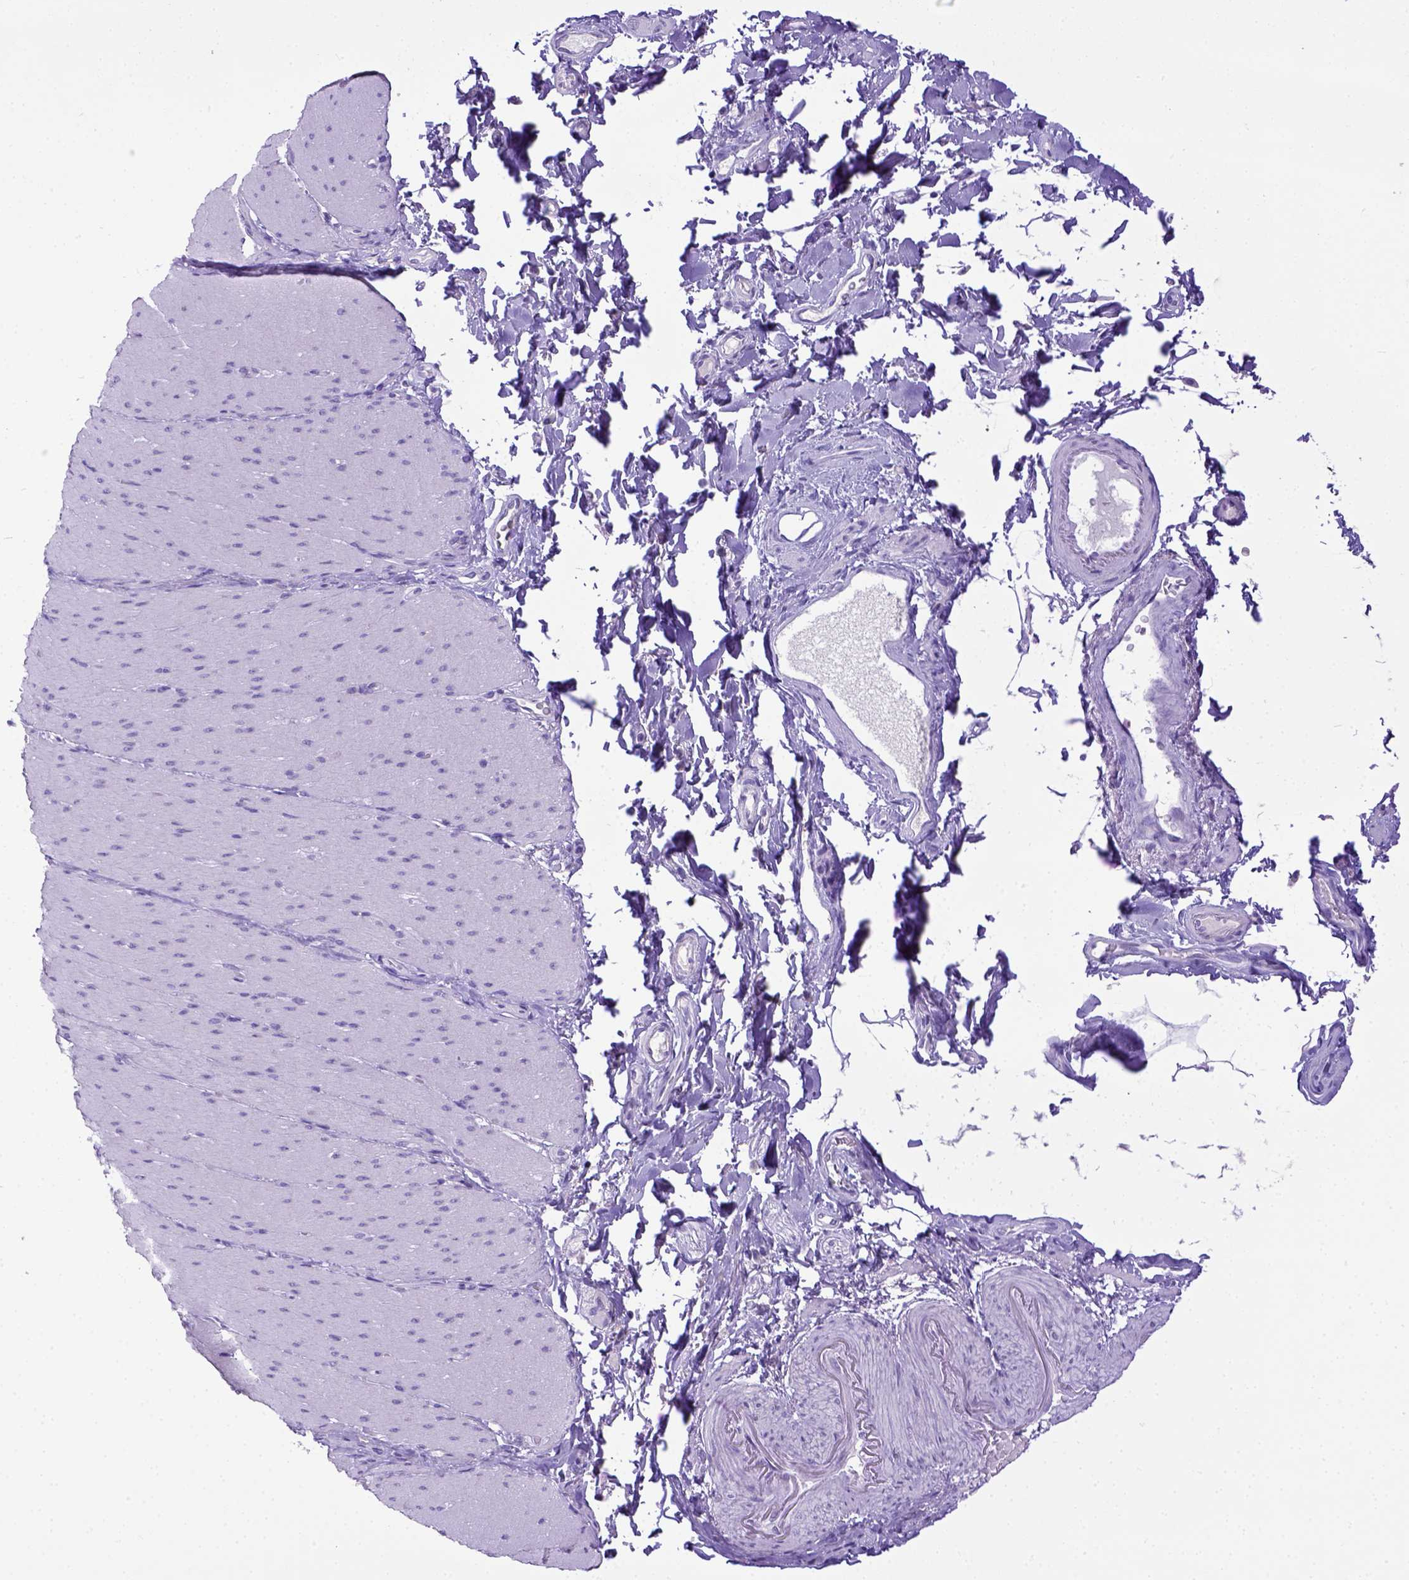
{"staining": {"intensity": "moderate", "quantity": "<25%", "location": "nuclear"}, "tissue": "smooth muscle", "cell_type": "Smooth muscle cells", "image_type": "normal", "snomed": [{"axis": "morphology", "description": "Normal tissue, NOS"}, {"axis": "topography", "description": "Smooth muscle"}, {"axis": "topography", "description": "Colon"}], "caption": "This histopathology image reveals immunohistochemistry staining of benign human smooth muscle, with low moderate nuclear expression in about <25% of smooth muscle cells.", "gene": "ESR1", "patient": {"sex": "male", "age": 73}}